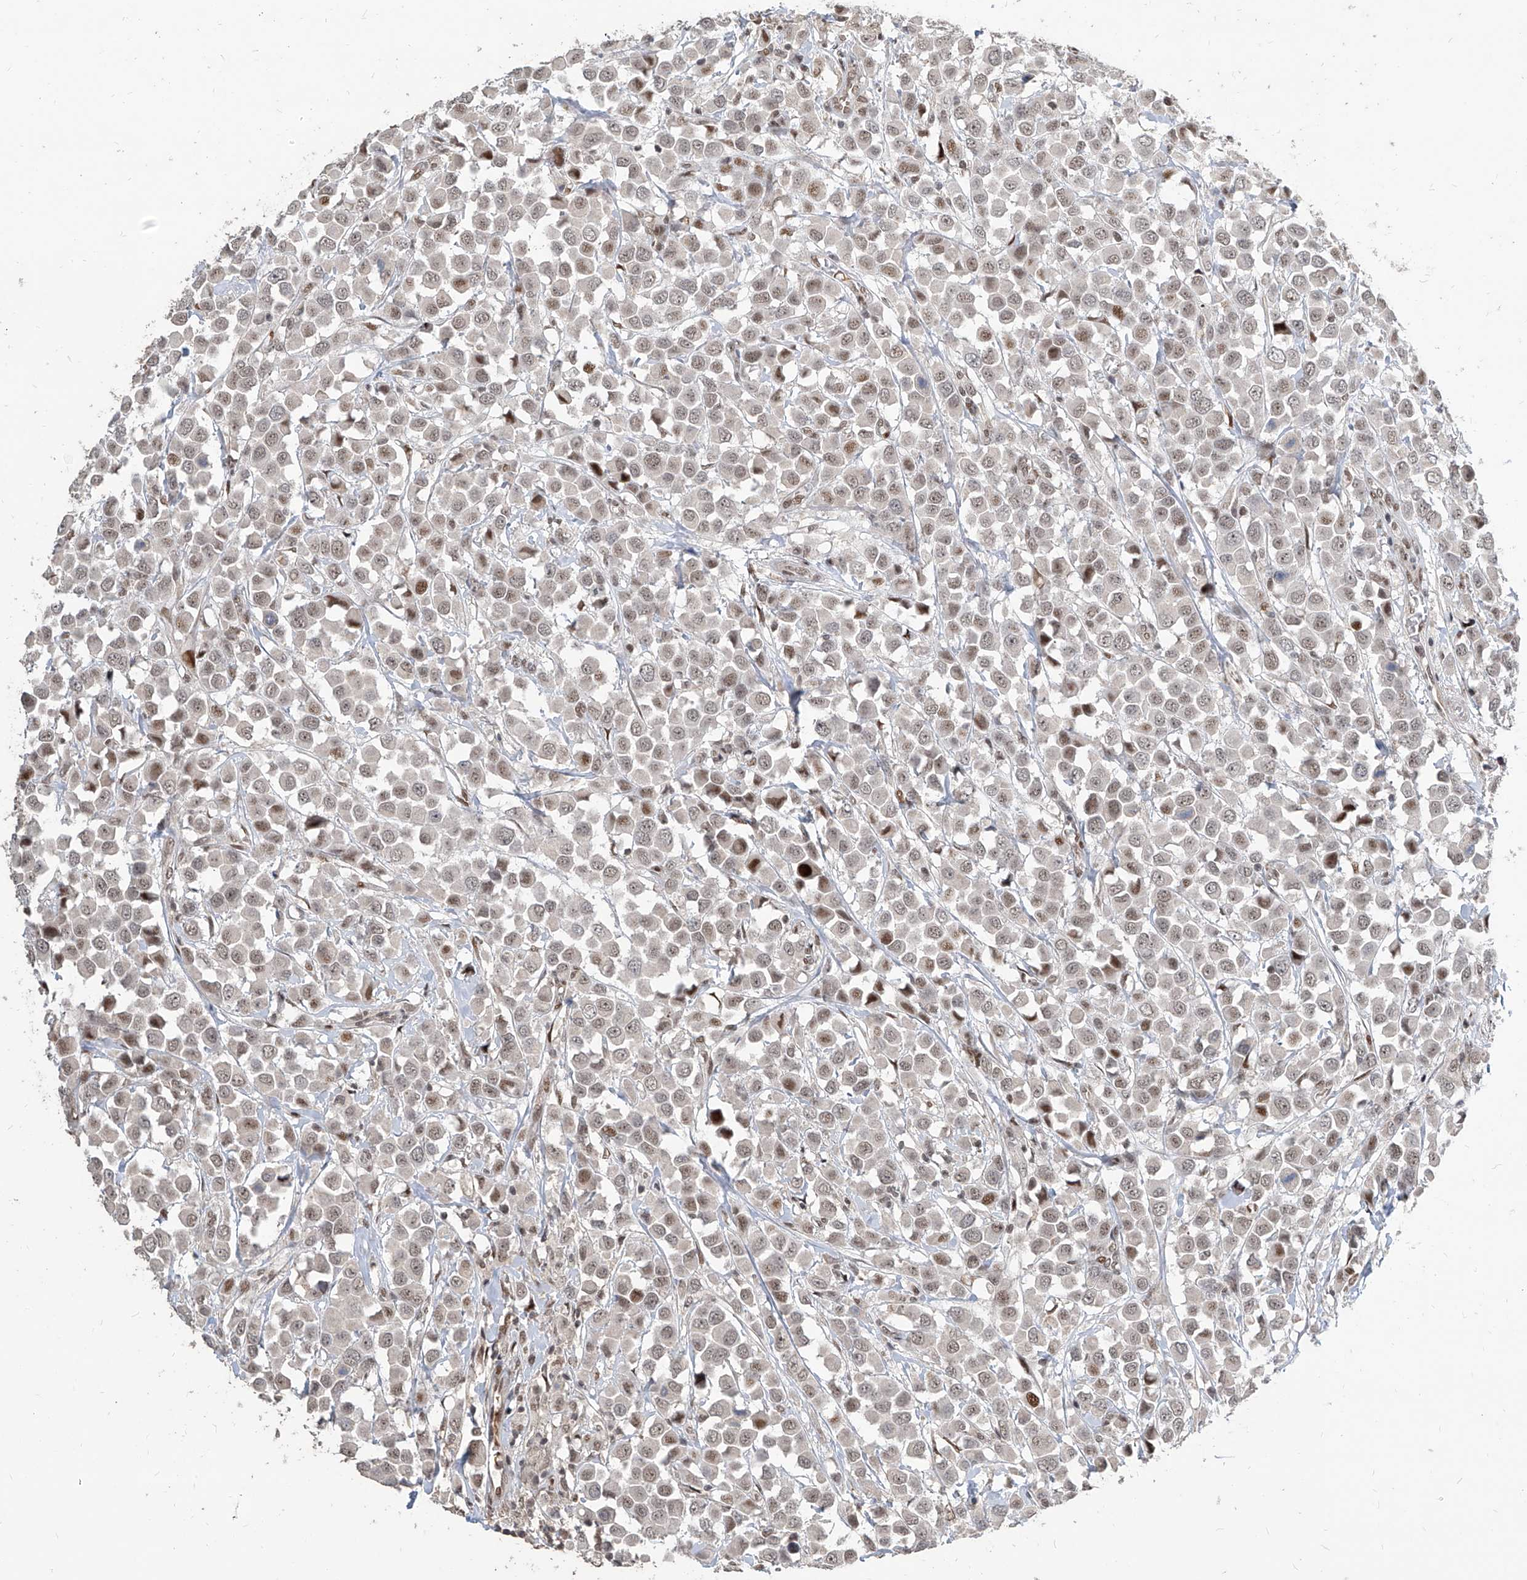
{"staining": {"intensity": "moderate", "quantity": "25%-75%", "location": "nuclear"}, "tissue": "breast cancer", "cell_type": "Tumor cells", "image_type": "cancer", "snomed": [{"axis": "morphology", "description": "Duct carcinoma"}, {"axis": "topography", "description": "Breast"}], "caption": "Immunohistochemistry (IHC) of breast cancer (intraductal carcinoma) exhibits medium levels of moderate nuclear expression in about 25%-75% of tumor cells. Immunohistochemistry stains the protein in brown and the nuclei are stained blue.", "gene": "IRF2", "patient": {"sex": "female", "age": 61}}